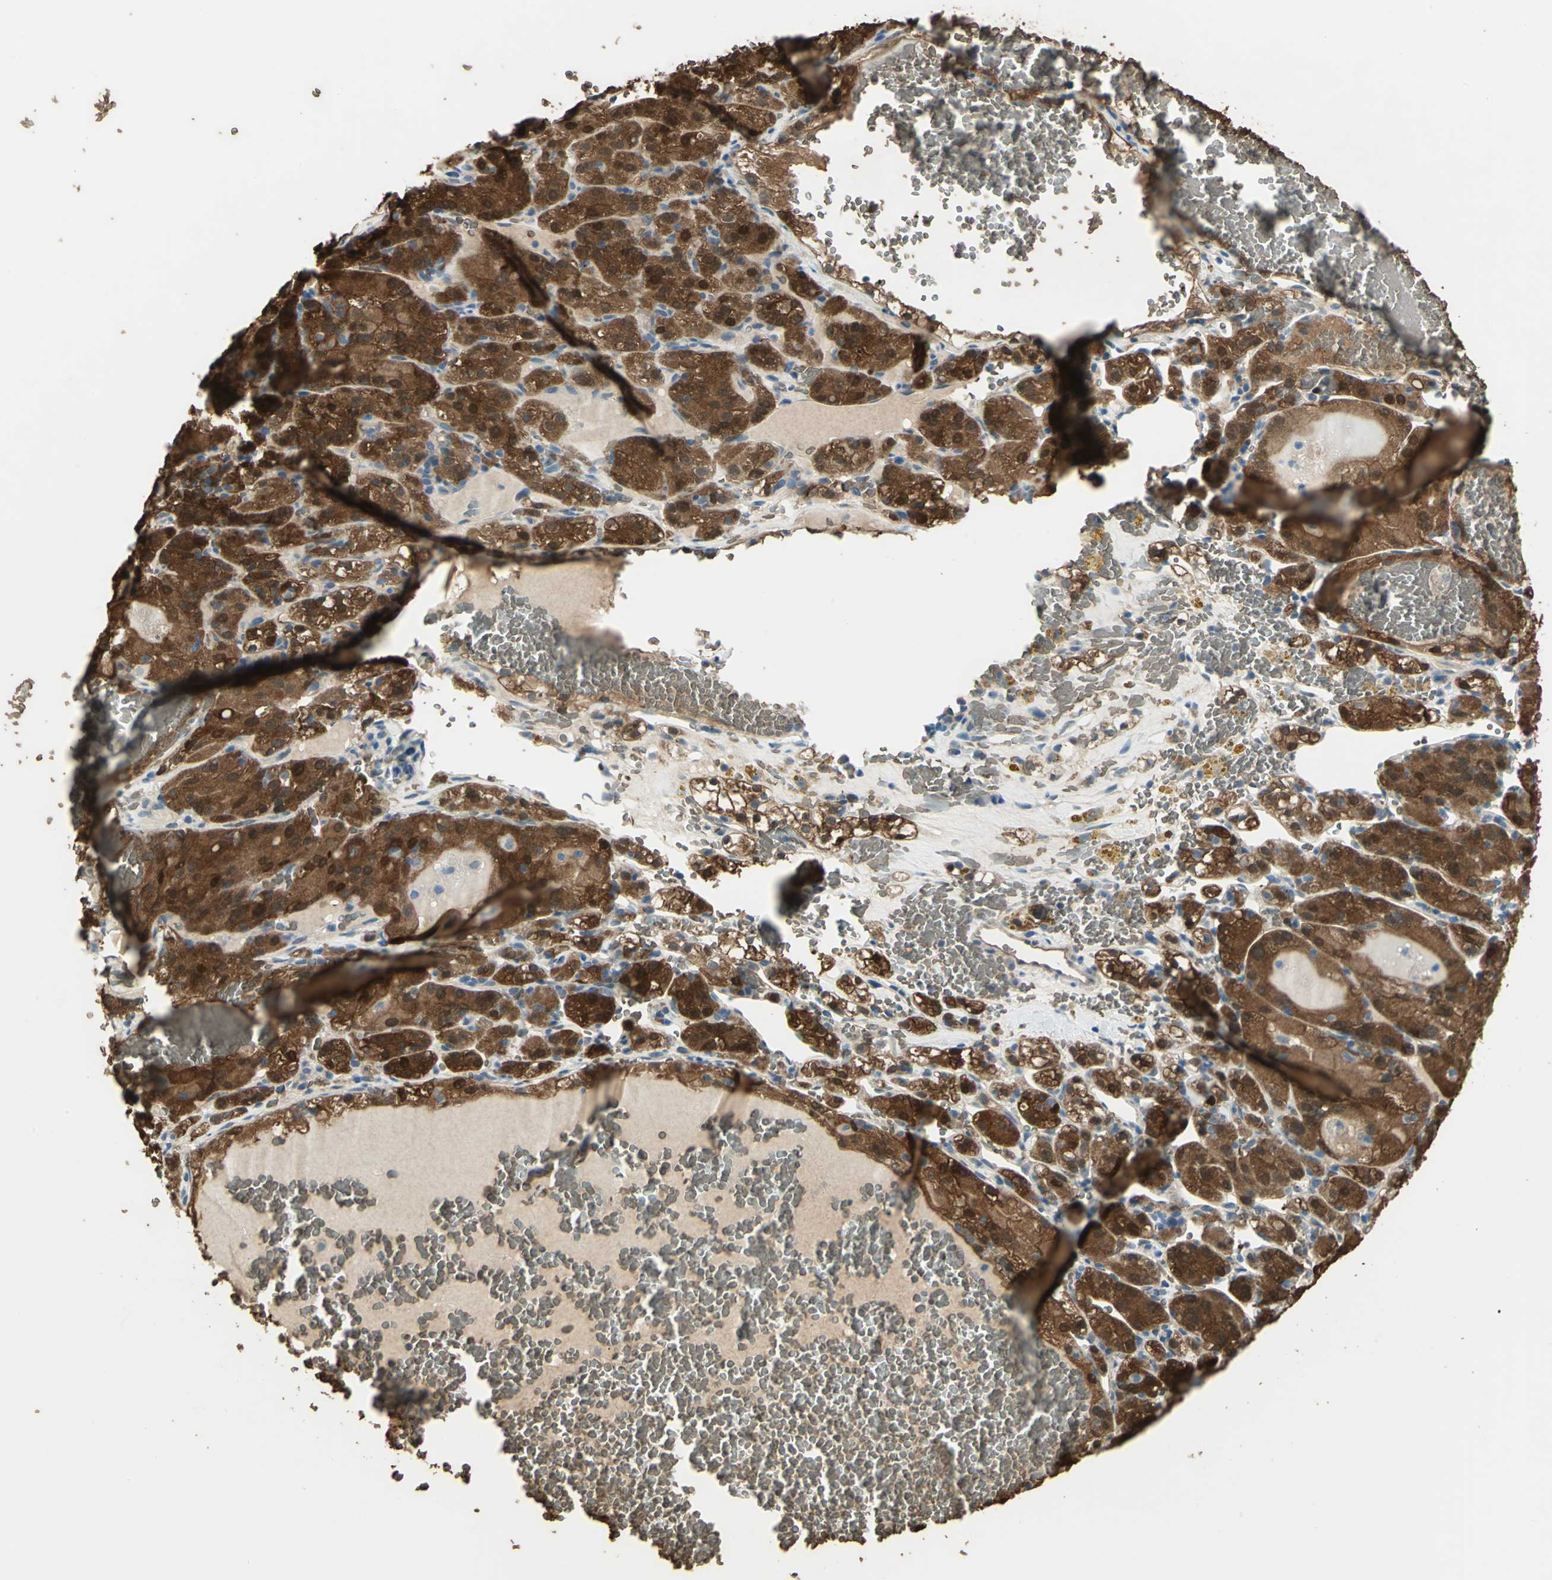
{"staining": {"intensity": "strong", "quantity": ">75%", "location": "cytoplasmic/membranous,nuclear"}, "tissue": "renal cancer", "cell_type": "Tumor cells", "image_type": "cancer", "snomed": [{"axis": "morphology", "description": "Normal tissue, NOS"}, {"axis": "morphology", "description": "Adenocarcinoma, NOS"}, {"axis": "topography", "description": "Kidney"}], "caption": "Strong cytoplasmic/membranous and nuclear staining for a protein is seen in about >75% of tumor cells of adenocarcinoma (renal) using immunohistochemistry.", "gene": "DDAH1", "patient": {"sex": "male", "age": 61}}